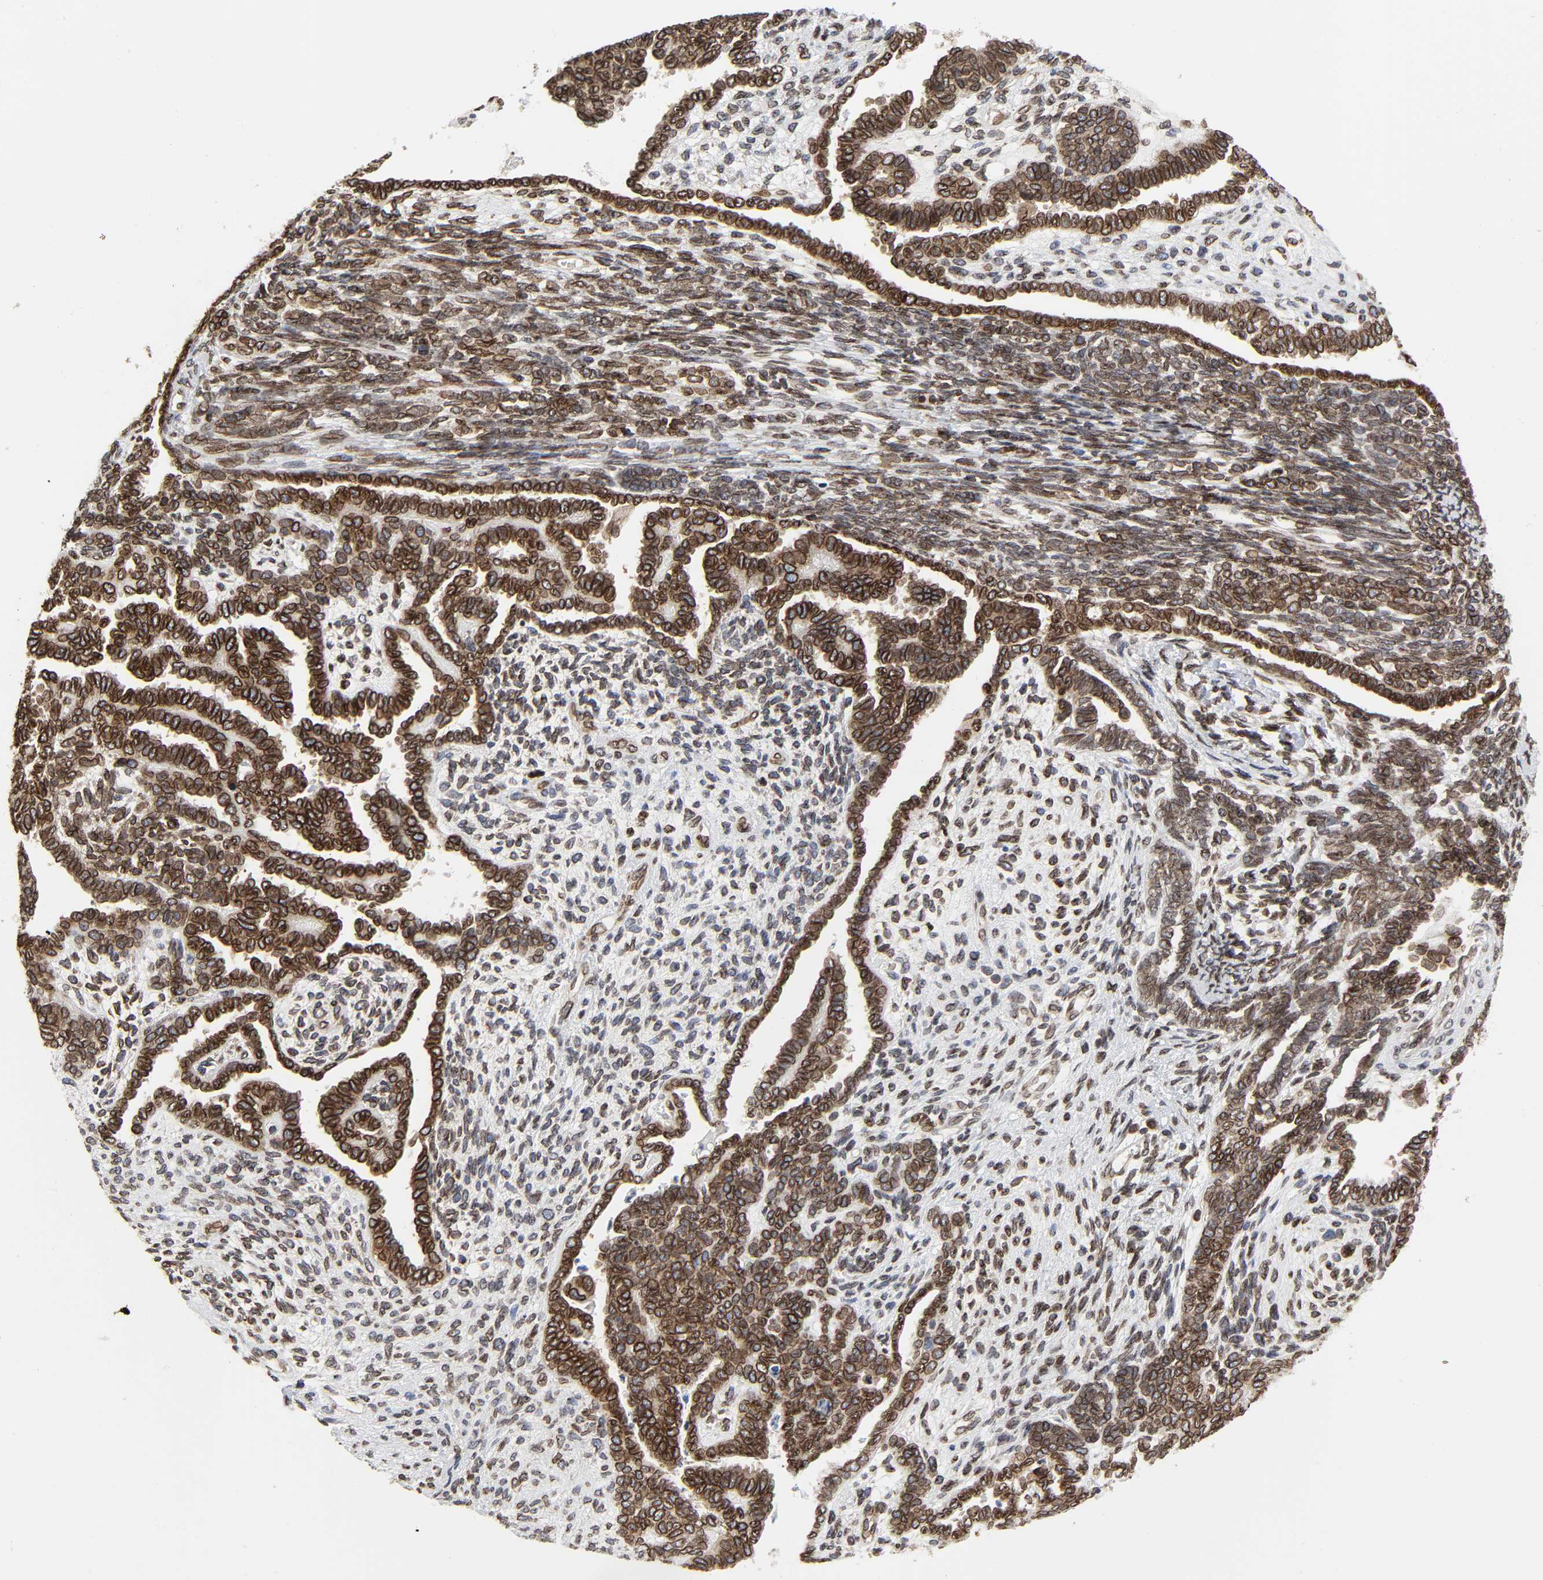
{"staining": {"intensity": "strong", "quantity": ">75%", "location": "cytoplasmic/membranous,nuclear"}, "tissue": "endometrial cancer", "cell_type": "Tumor cells", "image_type": "cancer", "snomed": [{"axis": "morphology", "description": "Neoplasm, malignant, NOS"}, {"axis": "topography", "description": "Endometrium"}], "caption": "IHC of malignant neoplasm (endometrial) exhibits high levels of strong cytoplasmic/membranous and nuclear positivity in about >75% of tumor cells.", "gene": "RANGAP1", "patient": {"sex": "female", "age": 74}}